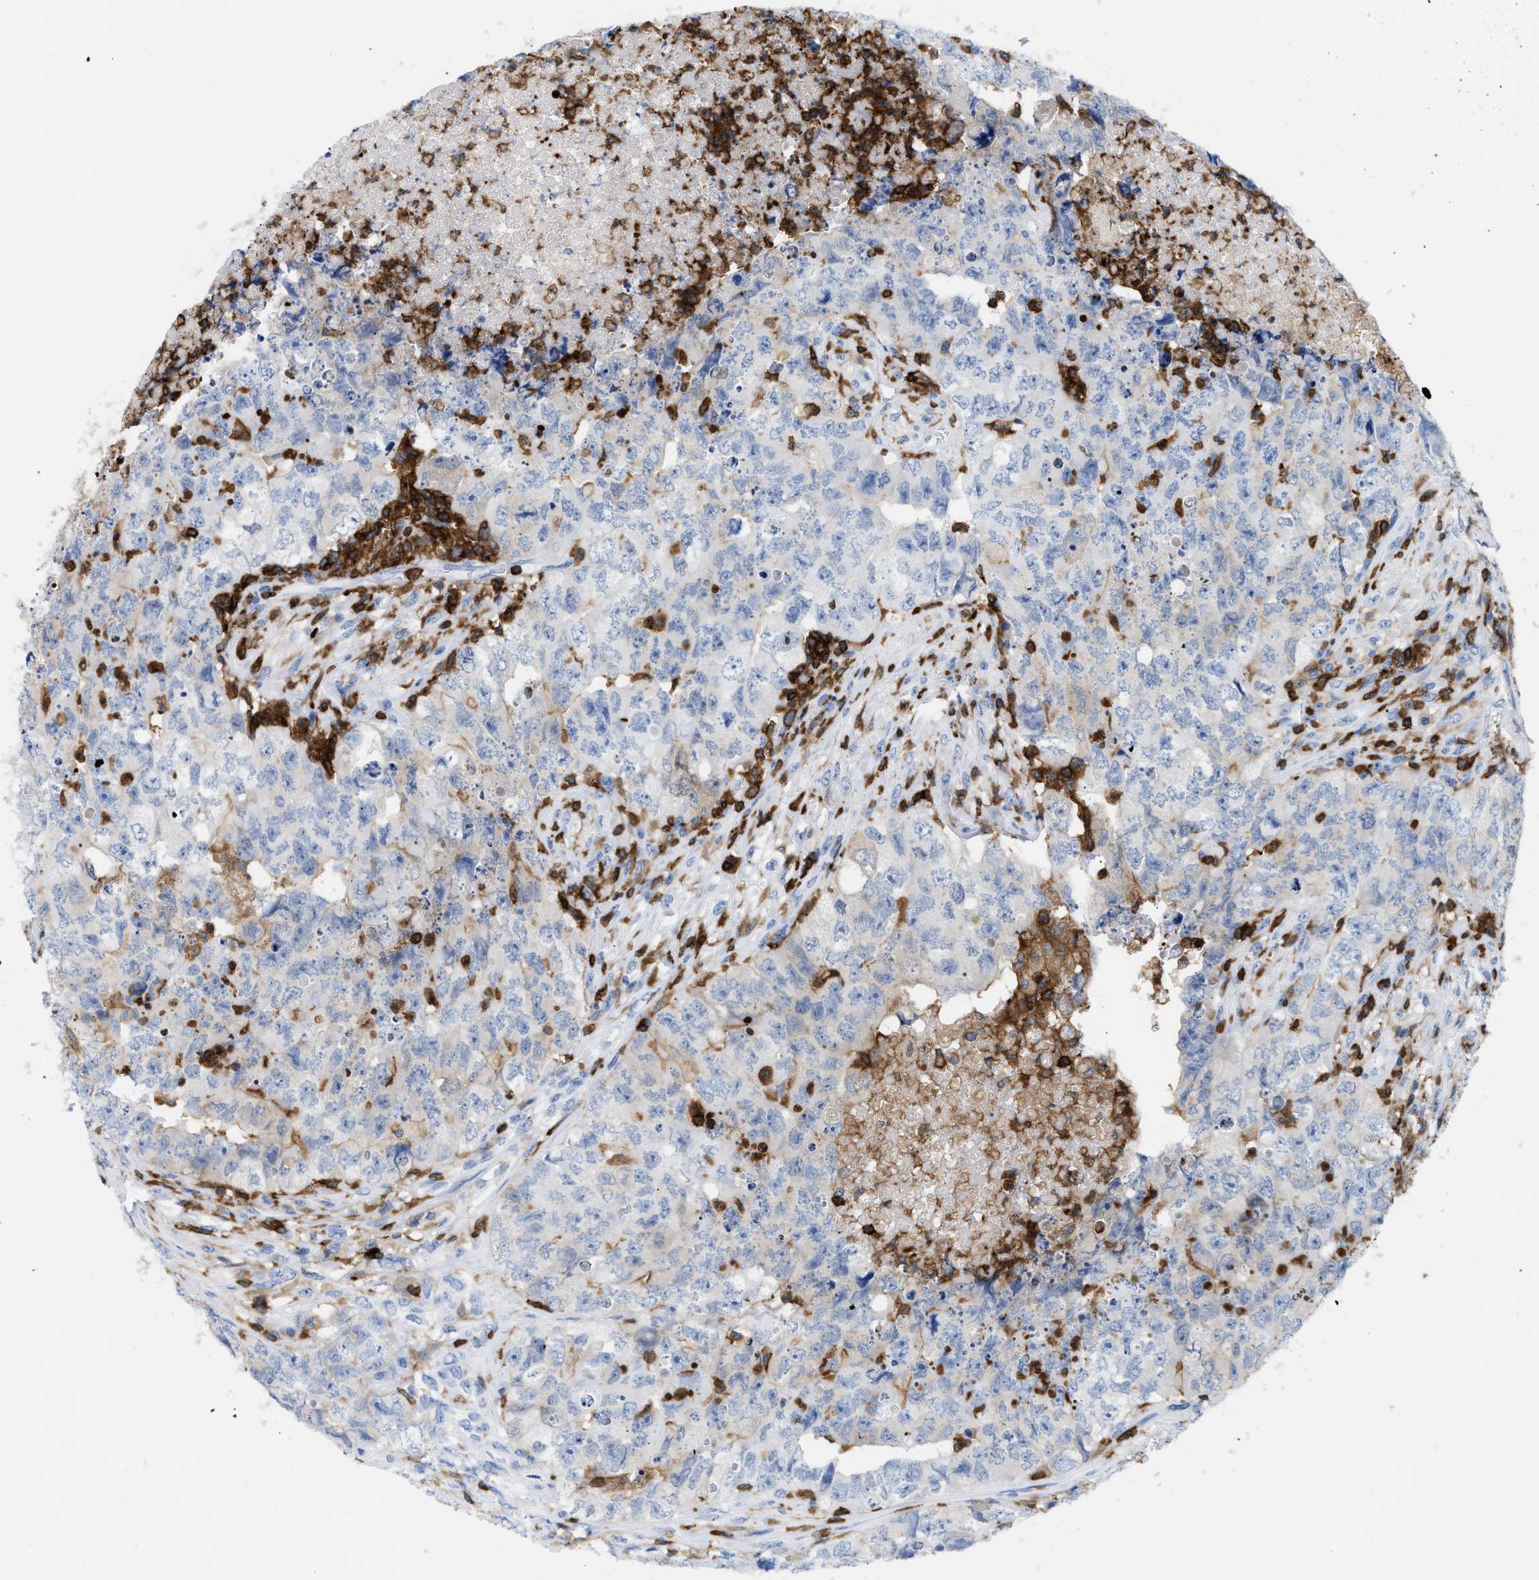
{"staining": {"intensity": "negative", "quantity": "none", "location": "none"}, "tissue": "testis cancer", "cell_type": "Tumor cells", "image_type": "cancer", "snomed": [{"axis": "morphology", "description": "Carcinoma, Embryonal, NOS"}, {"axis": "topography", "description": "Testis"}], "caption": "This is an immunohistochemistry micrograph of testis cancer (embryonal carcinoma). There is no staining in tumor cells.", "gene": "LCP1", "patient": {"sex": "male", "age": 32}}